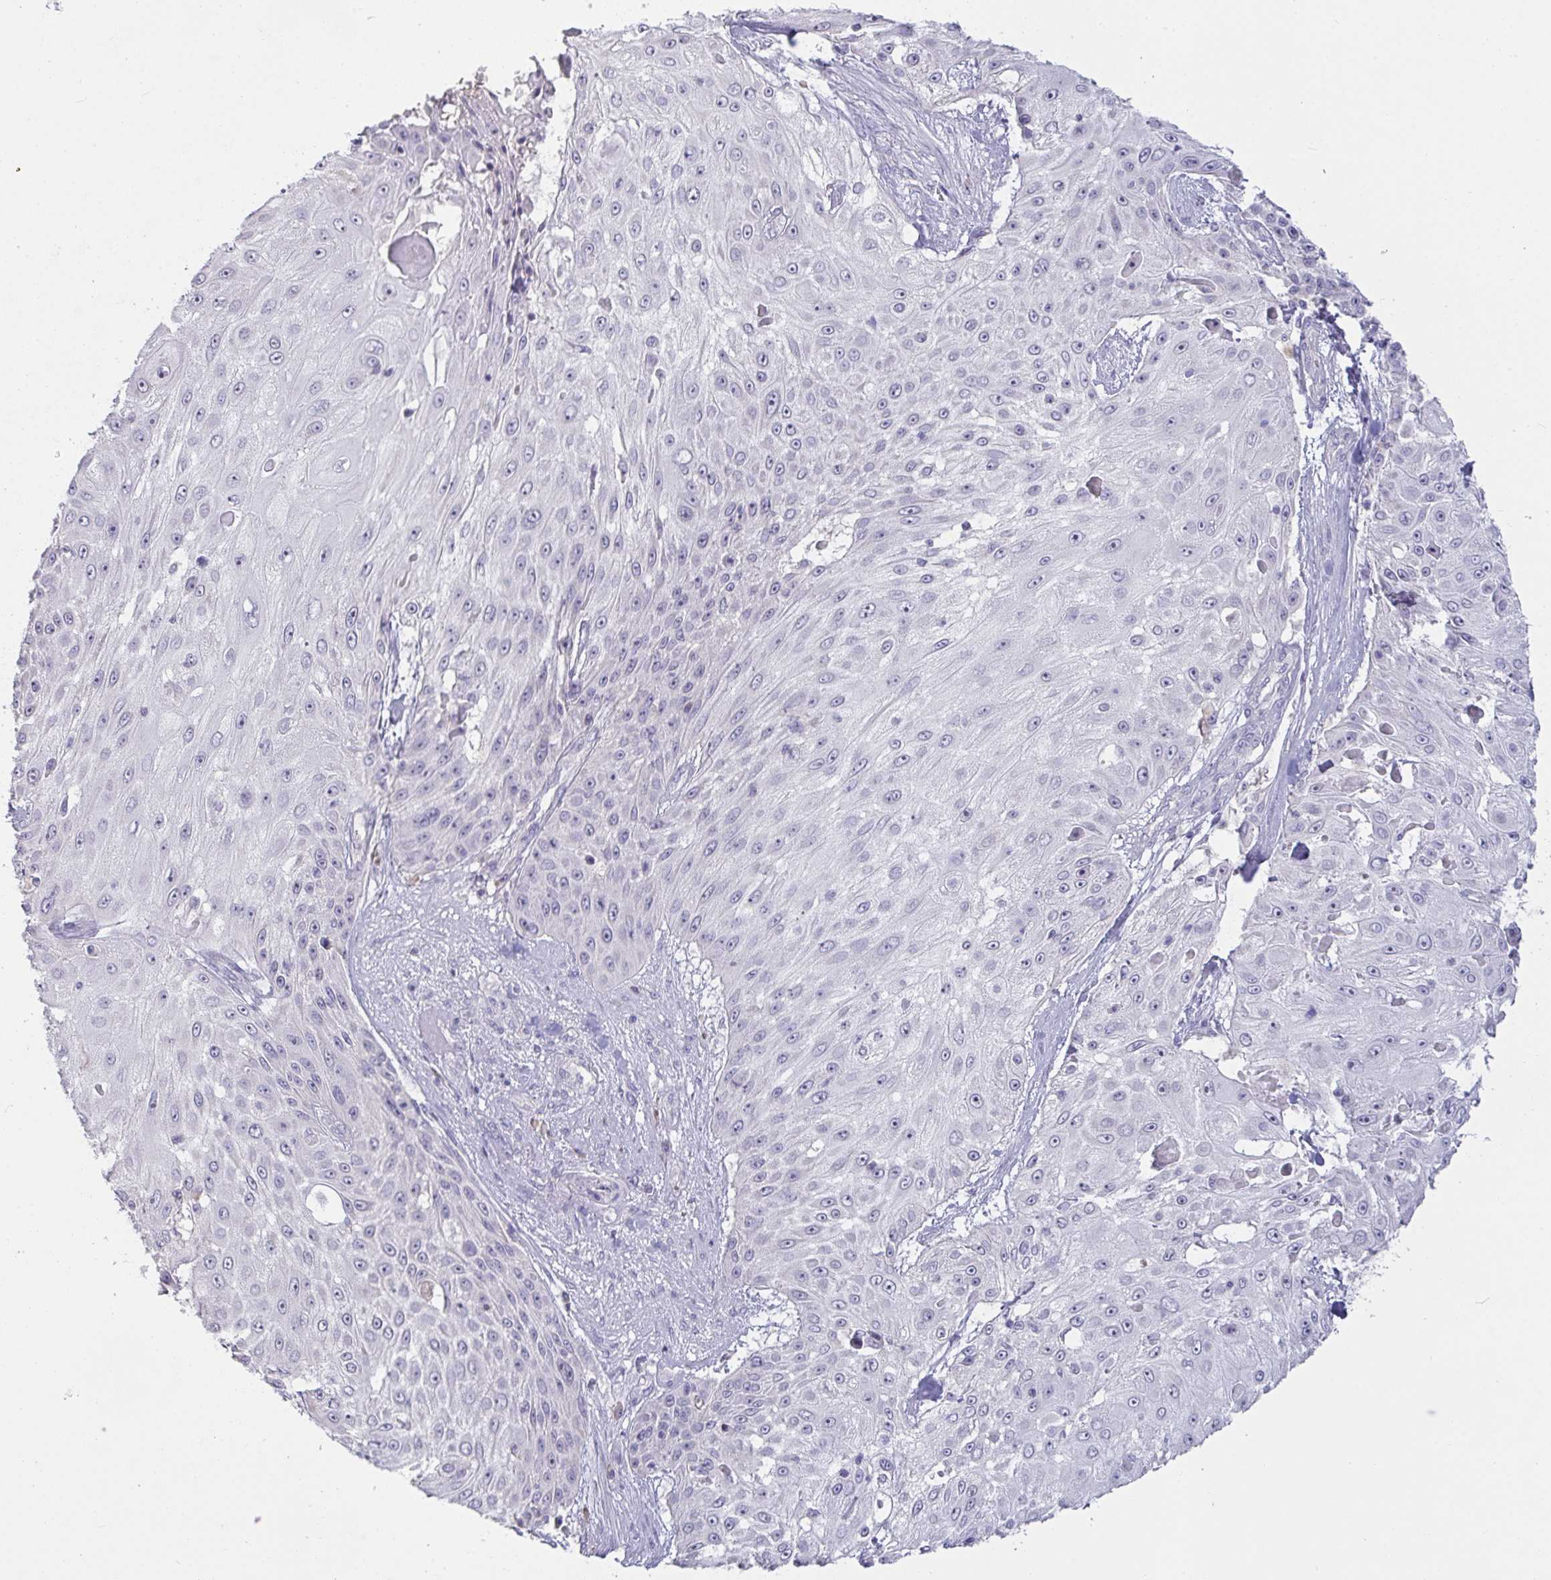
{"staining": {"intensity": "weak", "quantity": "<25%", "location": "nuclear"}, "tissue": "skin cancer", "cell_type": "Tumor cells", "image_type": "cancer", "snomed": [{"axis": "morphology", "description": "Squamous cell carcinoma, NOS"}, {"axis": "topography", "description": "Skin"}], "caption": "IHC image of human skin squamous cell carcinoma stained for a protein (brown), which reveals no positivity in tumor cells.", "gene": "MYC", "patient": {"sex": "female", "age": 86}}